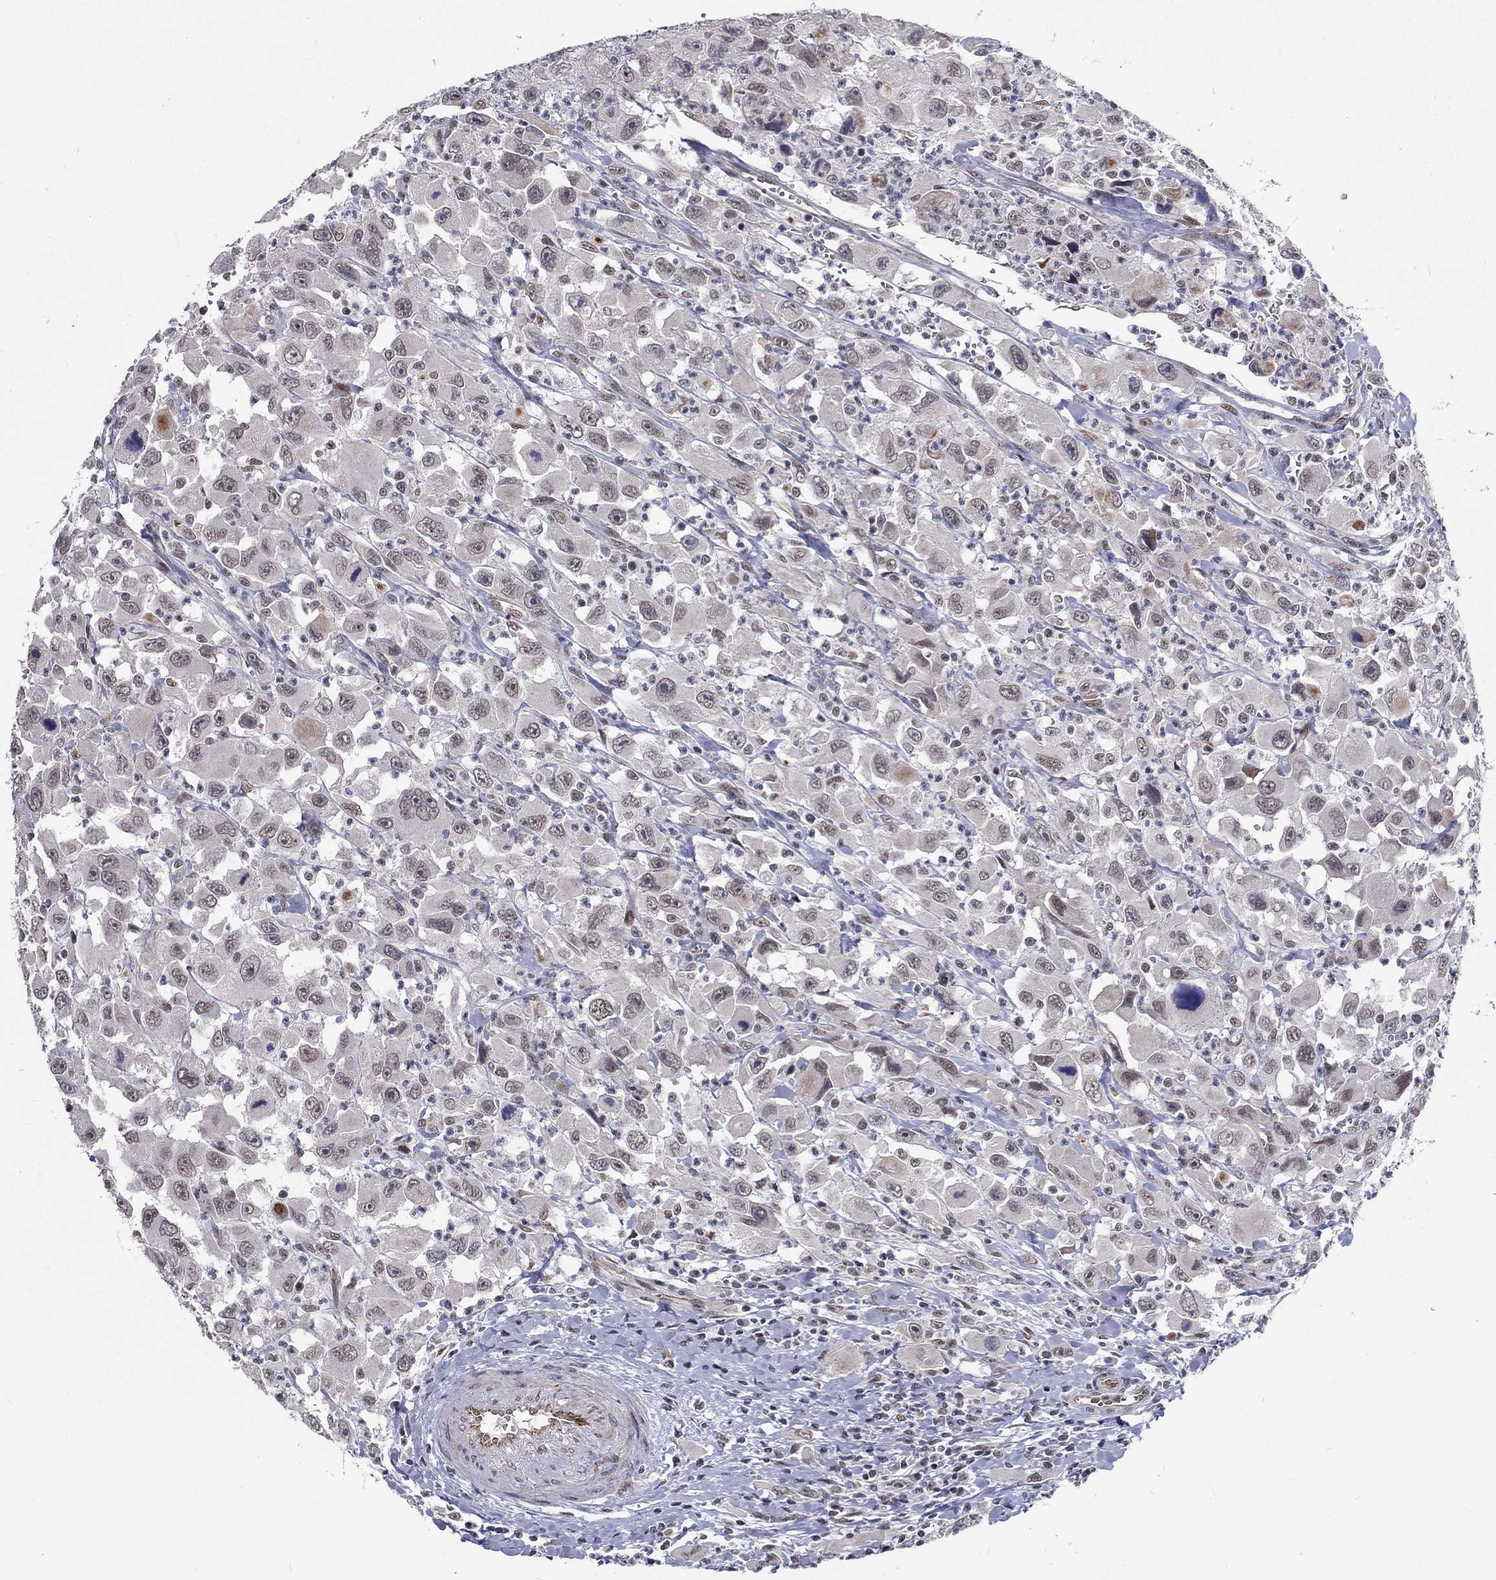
{"staining": {"intensity": "strong", "quantity": "<25%", "location": "cytoplasmic/membranous"}, "tissue": "head and neck cancer", "cell_type": "Tumor cells", "image_type": "cancer", "snomed": [{"axis": "morphology", "description": "Squamous cell carcinoma, NOS"}, {"axis": "morphology", "description": "Squamous cell carcinoma, metastatic, NOS"}, {"axis": "topography", "description": "Oral tissue"}, {"axis": "topography", "description": "Head-Neck"}], "caption": "DAB immunohistochemical staining of human head and neck squamous cell carcinoma displays strong cytoplasmic/membranous protein expression in about <25% of tumor cells.", "gene": "ZBED1", "patient": {"sex": "female", "age": 85}}